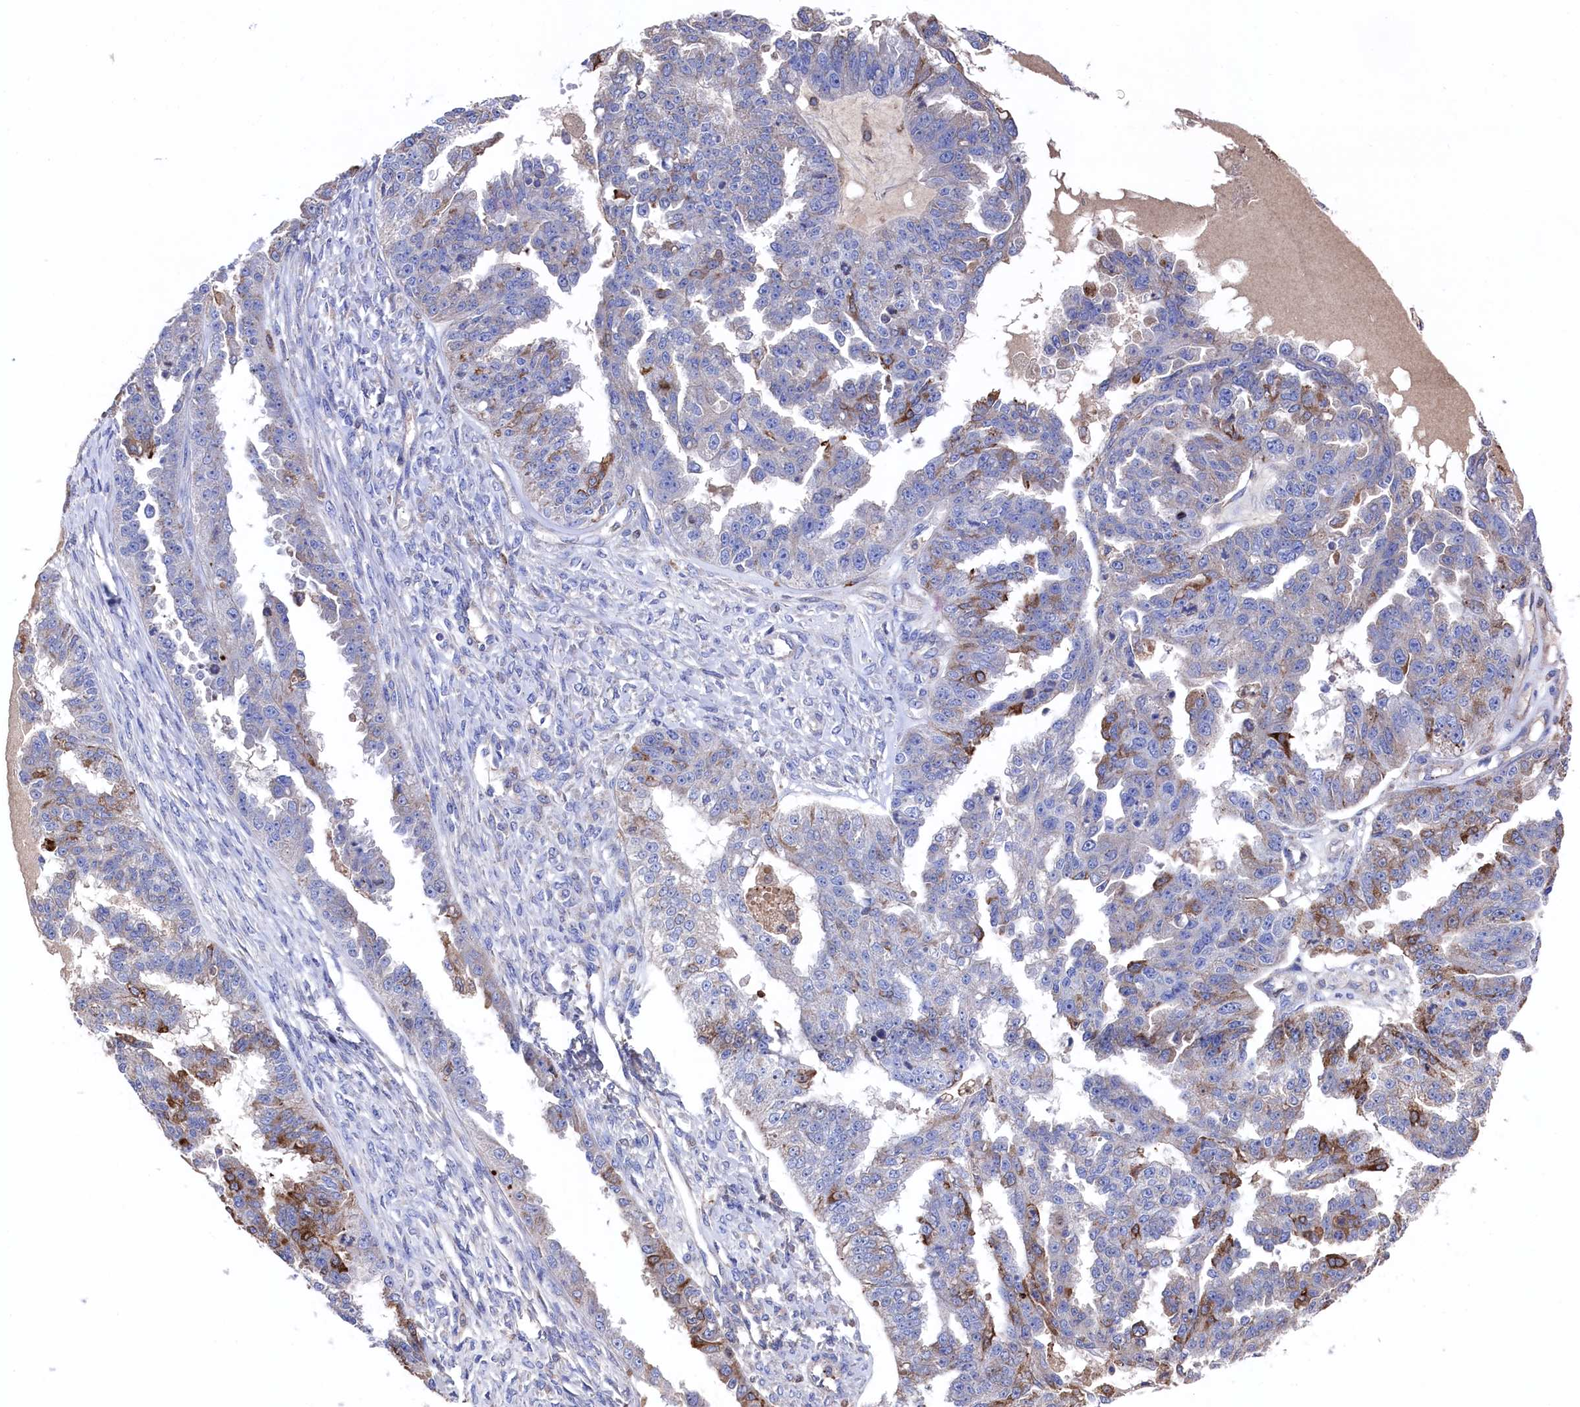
{"staining": {"intensity": "weak", "quantity": "<25%", "location": "cytoplasmic/membranous"}, "tissue": "ovarian cancer", "cell_type": "Tumor cells", "image_type": "cancer", "snomed": [{"axis": "morphology", "description": "Cystadenocarcinoma, serous, NOS"}, {"axis": "topography", "description": "Ovary"}], "caption": "Protein analysis of serous cystadenocarcinoma (ovarian) displays no significant expression in tumor cells. Nuclei are stained in blue.", "gene": "TK2", "patient": {"sex": "female", "age": 58}}